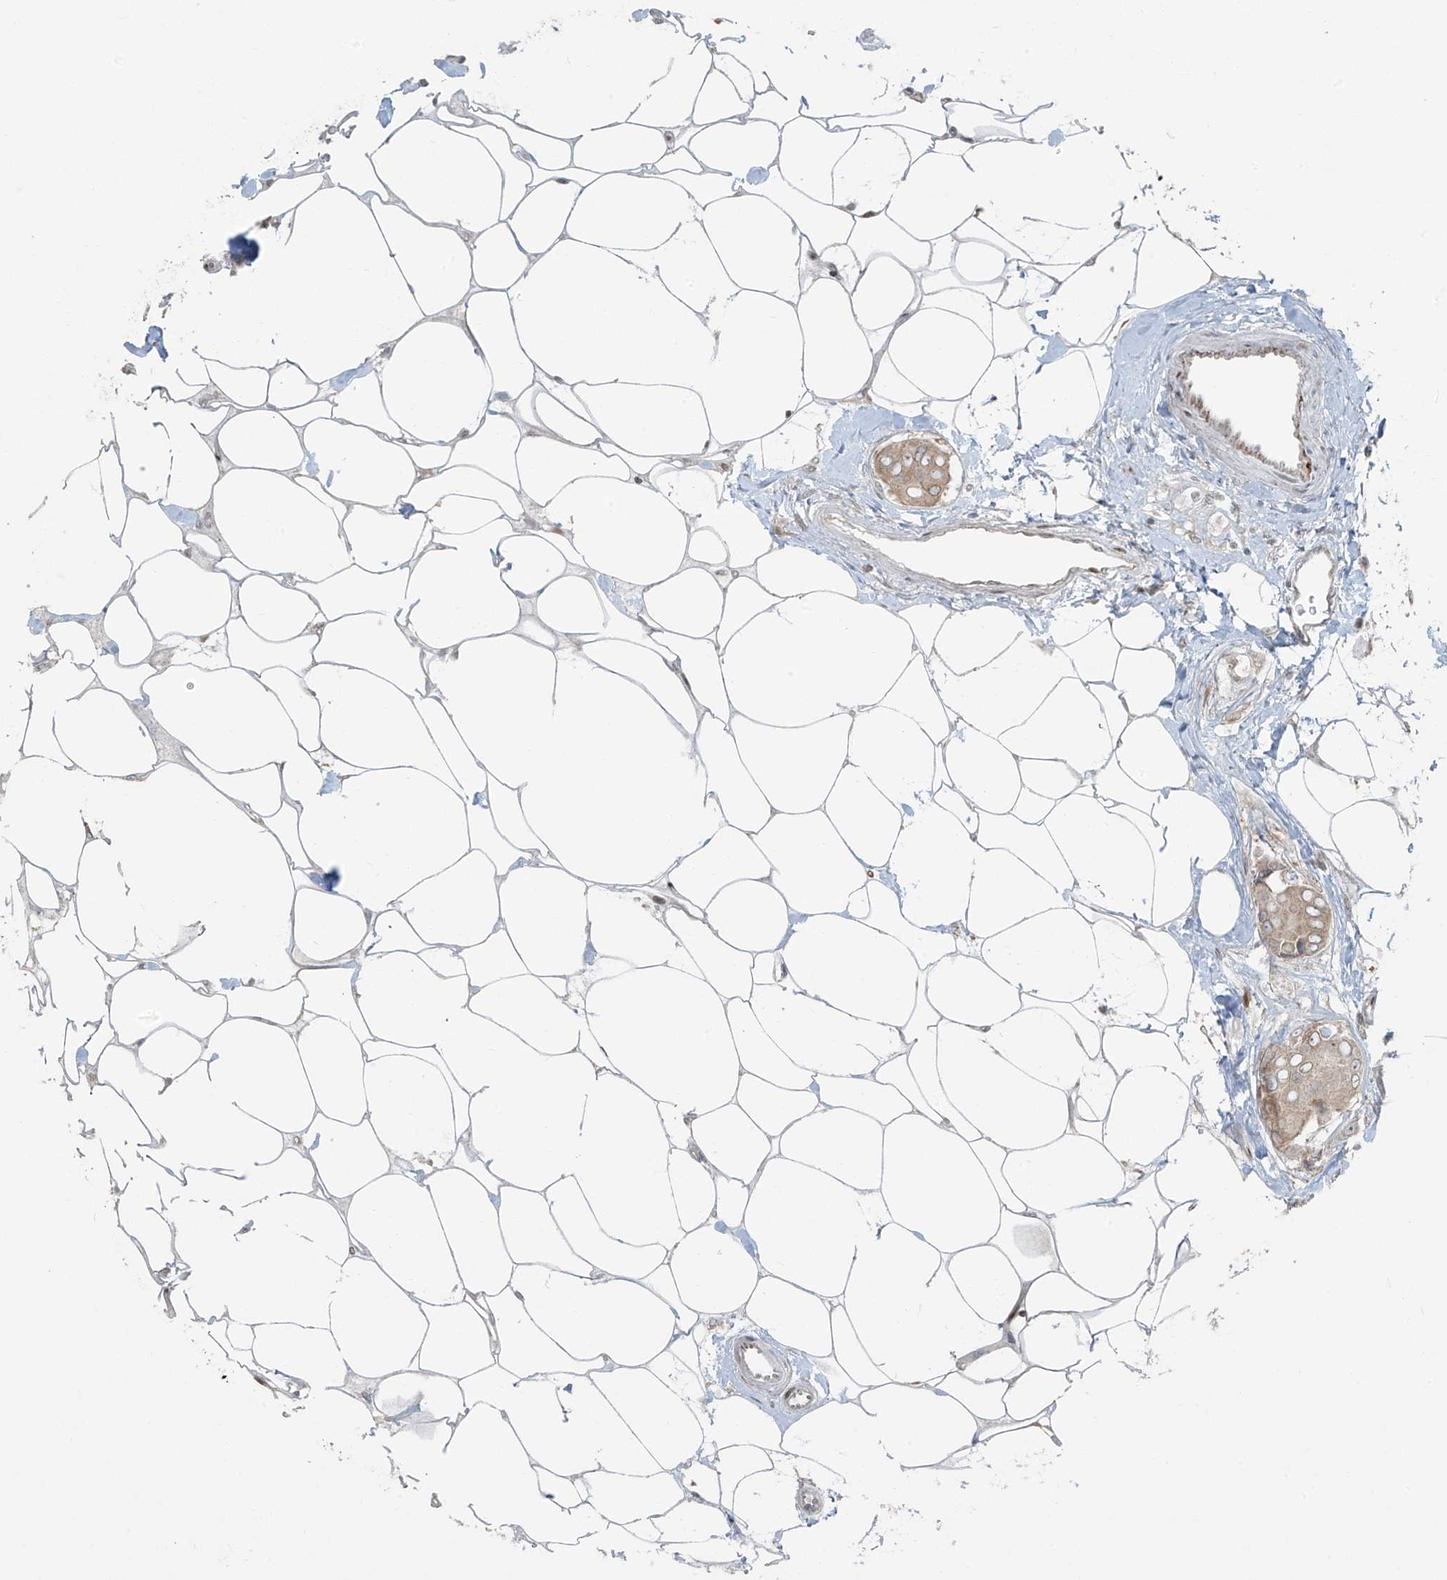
{"staining": {"intensity": "weak", "quantity": "<25%", "location": "cytoplasmic/membranous"}, "tissue": "breast cancer", "cell_type": "Tumor cells", "image_type": "cancer", "snomed": [{"axis": "morphology", "description": "Normal tissue, NOS"}, {"axis": "morphology", "description": "Duct carcinoma"}, {"axis": "topography", "description": "Breast"}], "caption": "A high-resolution image shows IHC staining of intraductal carcinoma (breast), which exhibits no significant expression in tumor cells. (DAB IHC, high magnification).", "gene": "TTC22", "patient": {"sex": "female", "age": 39}}